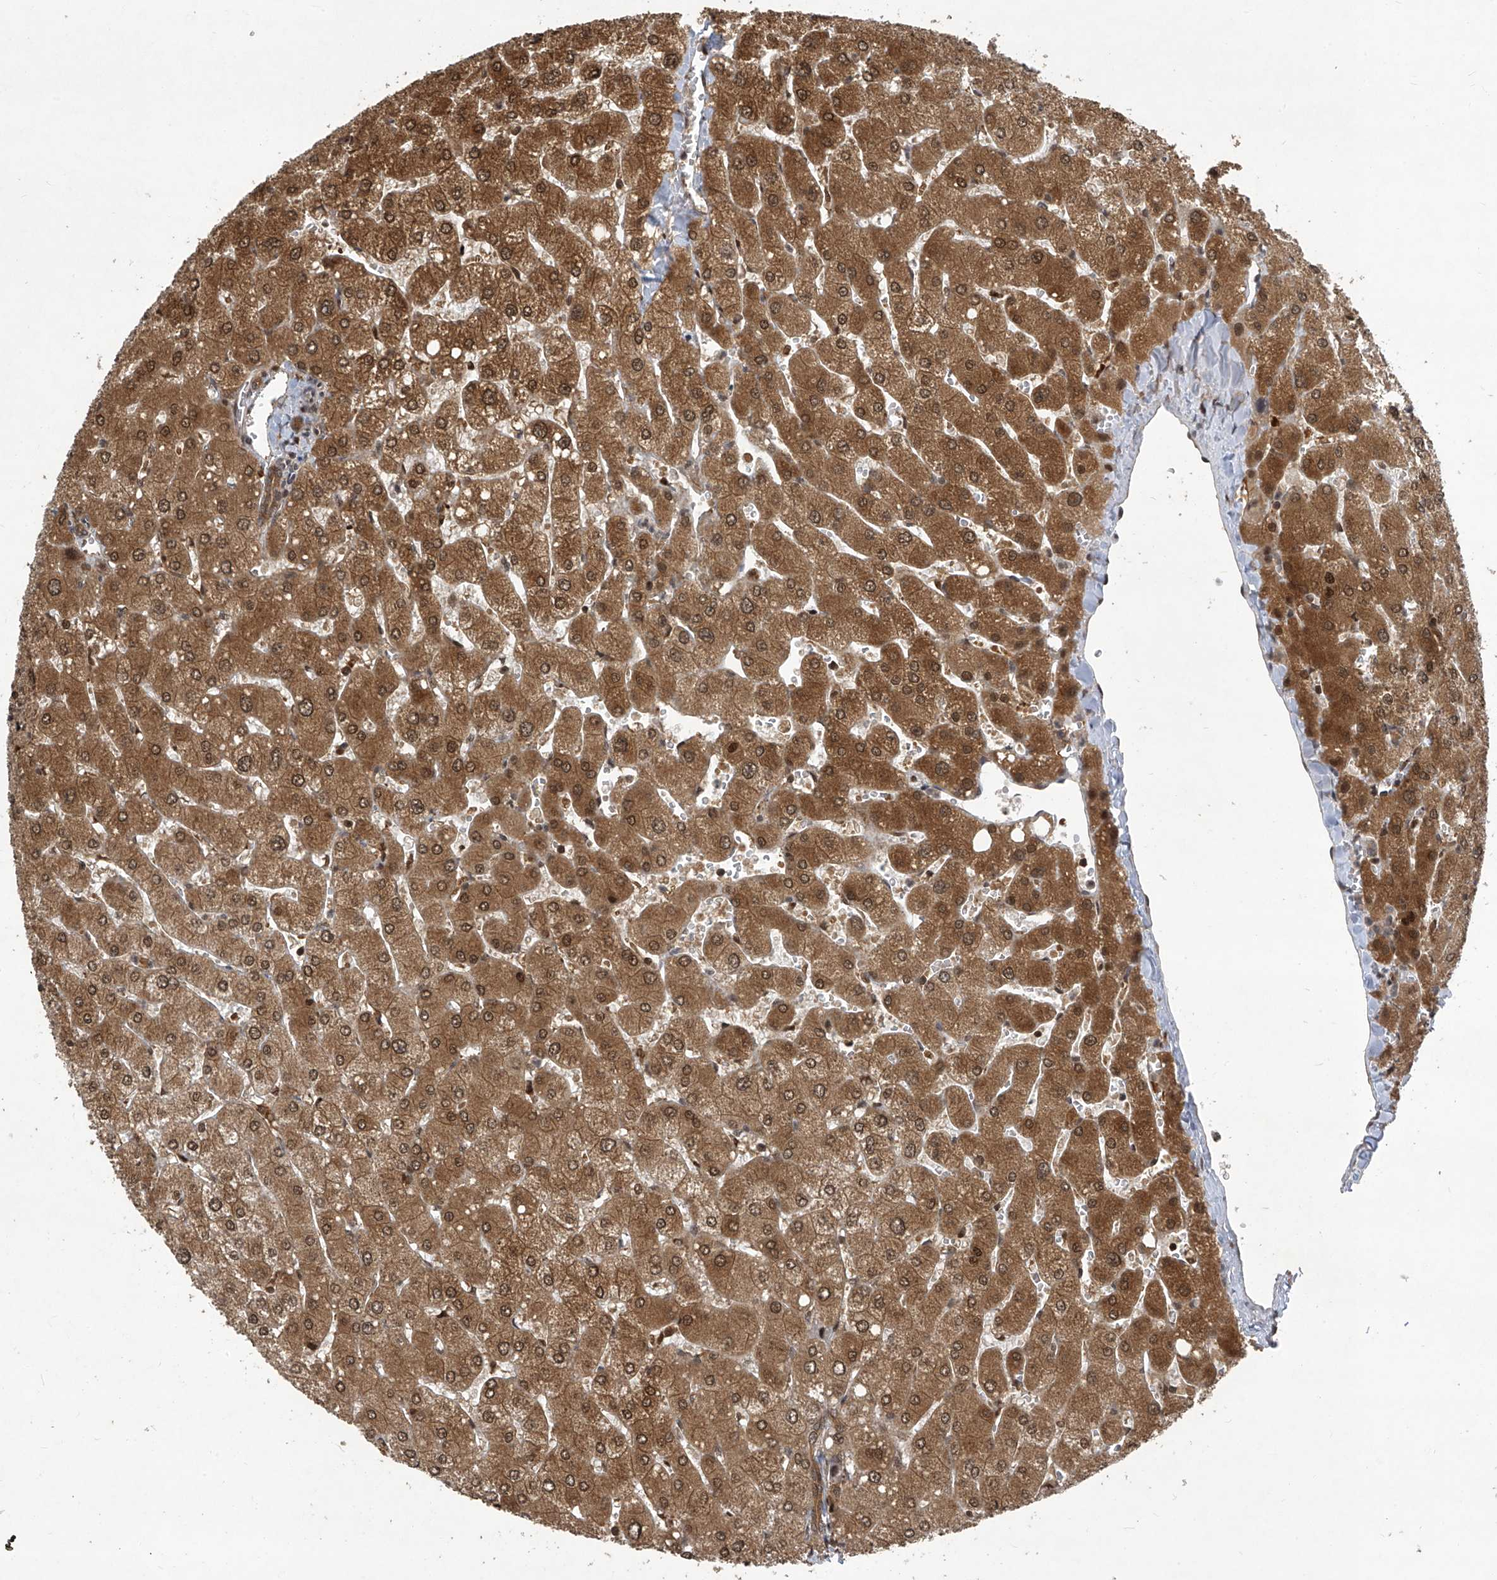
{"staining": {"intensity": "moderate", "quantity": ">75%", "location": "cytoplasmic/membranous"}, "tissue": "liver", "cell_type": "Cholangiocytes", "image_type": "normal", "snomed": [{"axis": "morphology", "description": "Normal tissue, NOS"}, {"axis": "topography", "description": "Liver"}], "caption": "This is a micrograph of immunohistochemistry staining of normal liver, which shows moderate positivity in the cytoplasmic/membranous of cholangiocytes.", "gene": "PSMB1", "patient": {"sex": "male", "age": 55}}